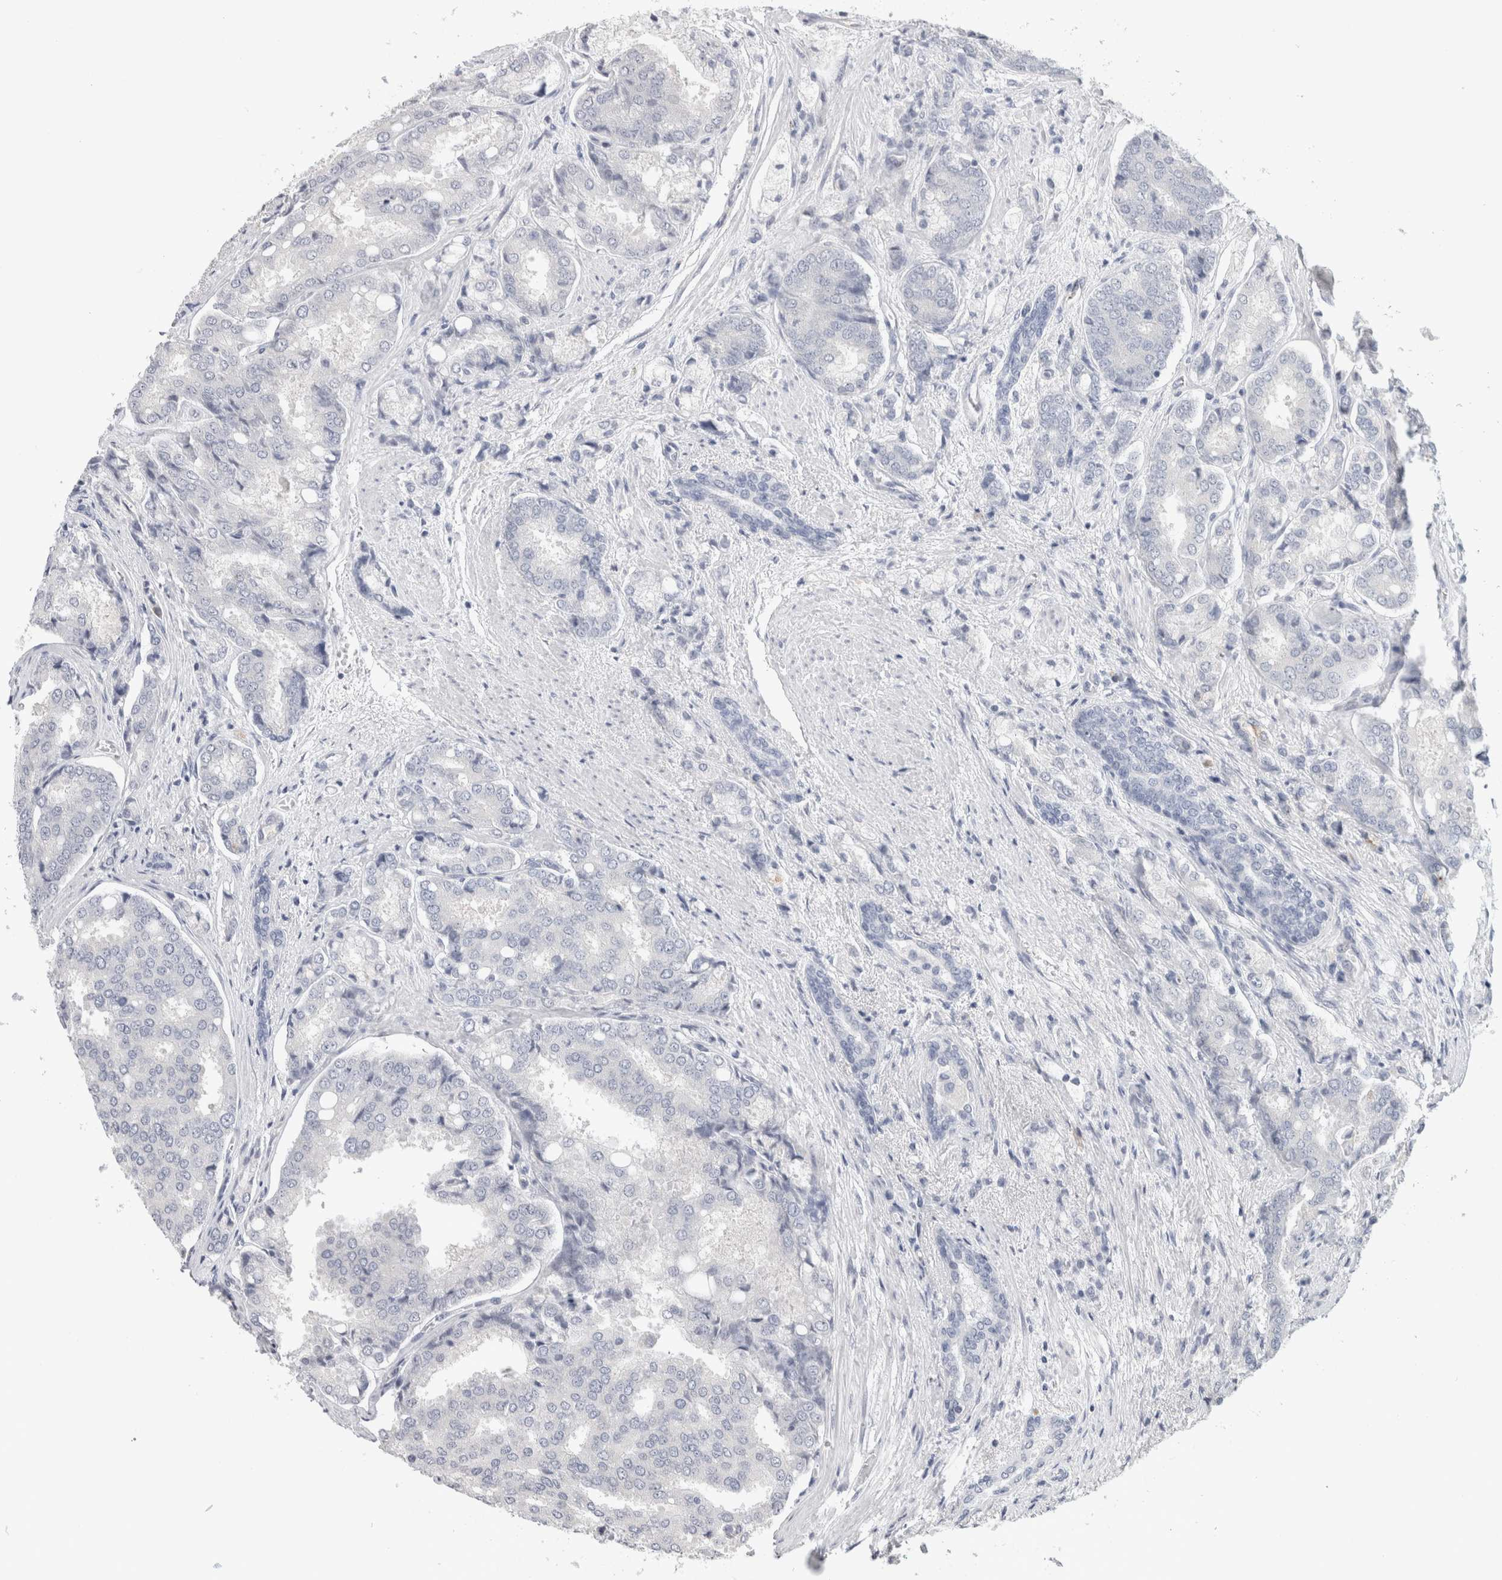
{"staining": {"intensity": "negative", "quantity": "none", "location": "none"}, "tissue": "prostate cancer", "cell_type": "Tumor cells", "image_type": "cancer", "snomed": [{"axis": "morphology", "description": "Adenocarcinoma, High grade"}, {"axis": "topography", "description": "Prostate"}], "caption": "DAB immunohistochemical staining of human high-grade adenocarcinoma (prostate) displays no significant expression in tumor cells.", "gene": "TONSL", "patient": {"sex": "male", "age": 50}}